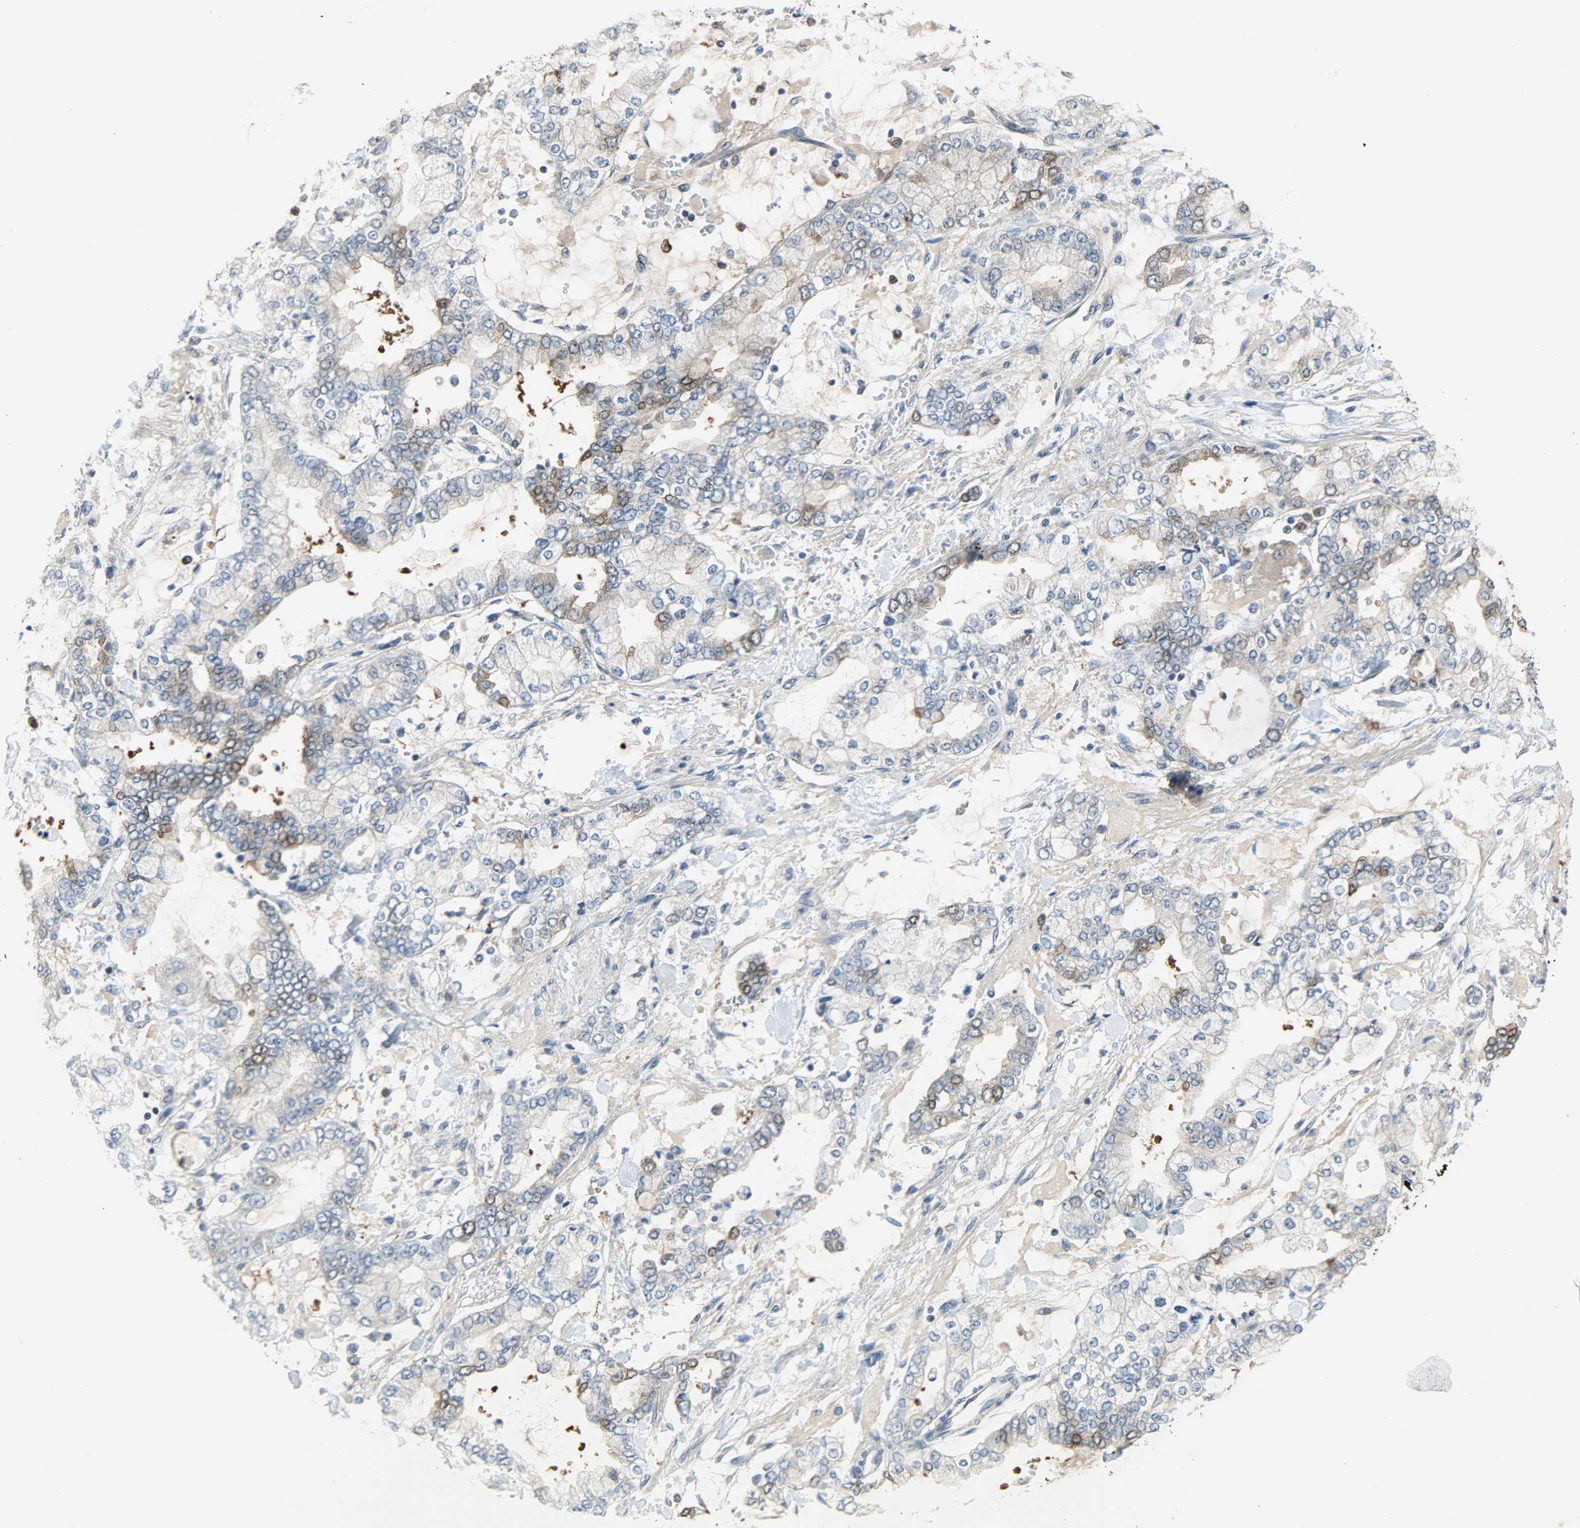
{"staining": {"intensity": "moderate", "quantity": "25%-75%", "location": "cytoplasmic/membranous,nuclear"}, "tissue": "stomach cancer", "cell_type": "Tumor cells", "image_type": "cancer", "snomed": [{"axis": "morphology", "description": "Normal tissue, NOS"}, {"axis": "morphology", "description": "Adenocarcinoma, NOS"}, {"axis": "topography", "description": "Stomach, upper"}, {"axis": "topography", "description": "Stomach"}], "caption": "An image of stomach cancer stained for a protein shows moderate cytoplasmic/membranous and nuclear brown staining in tumor cells.", "gene": "EIF4EBP1", "patient": {"sex": "male", "age": 76}}